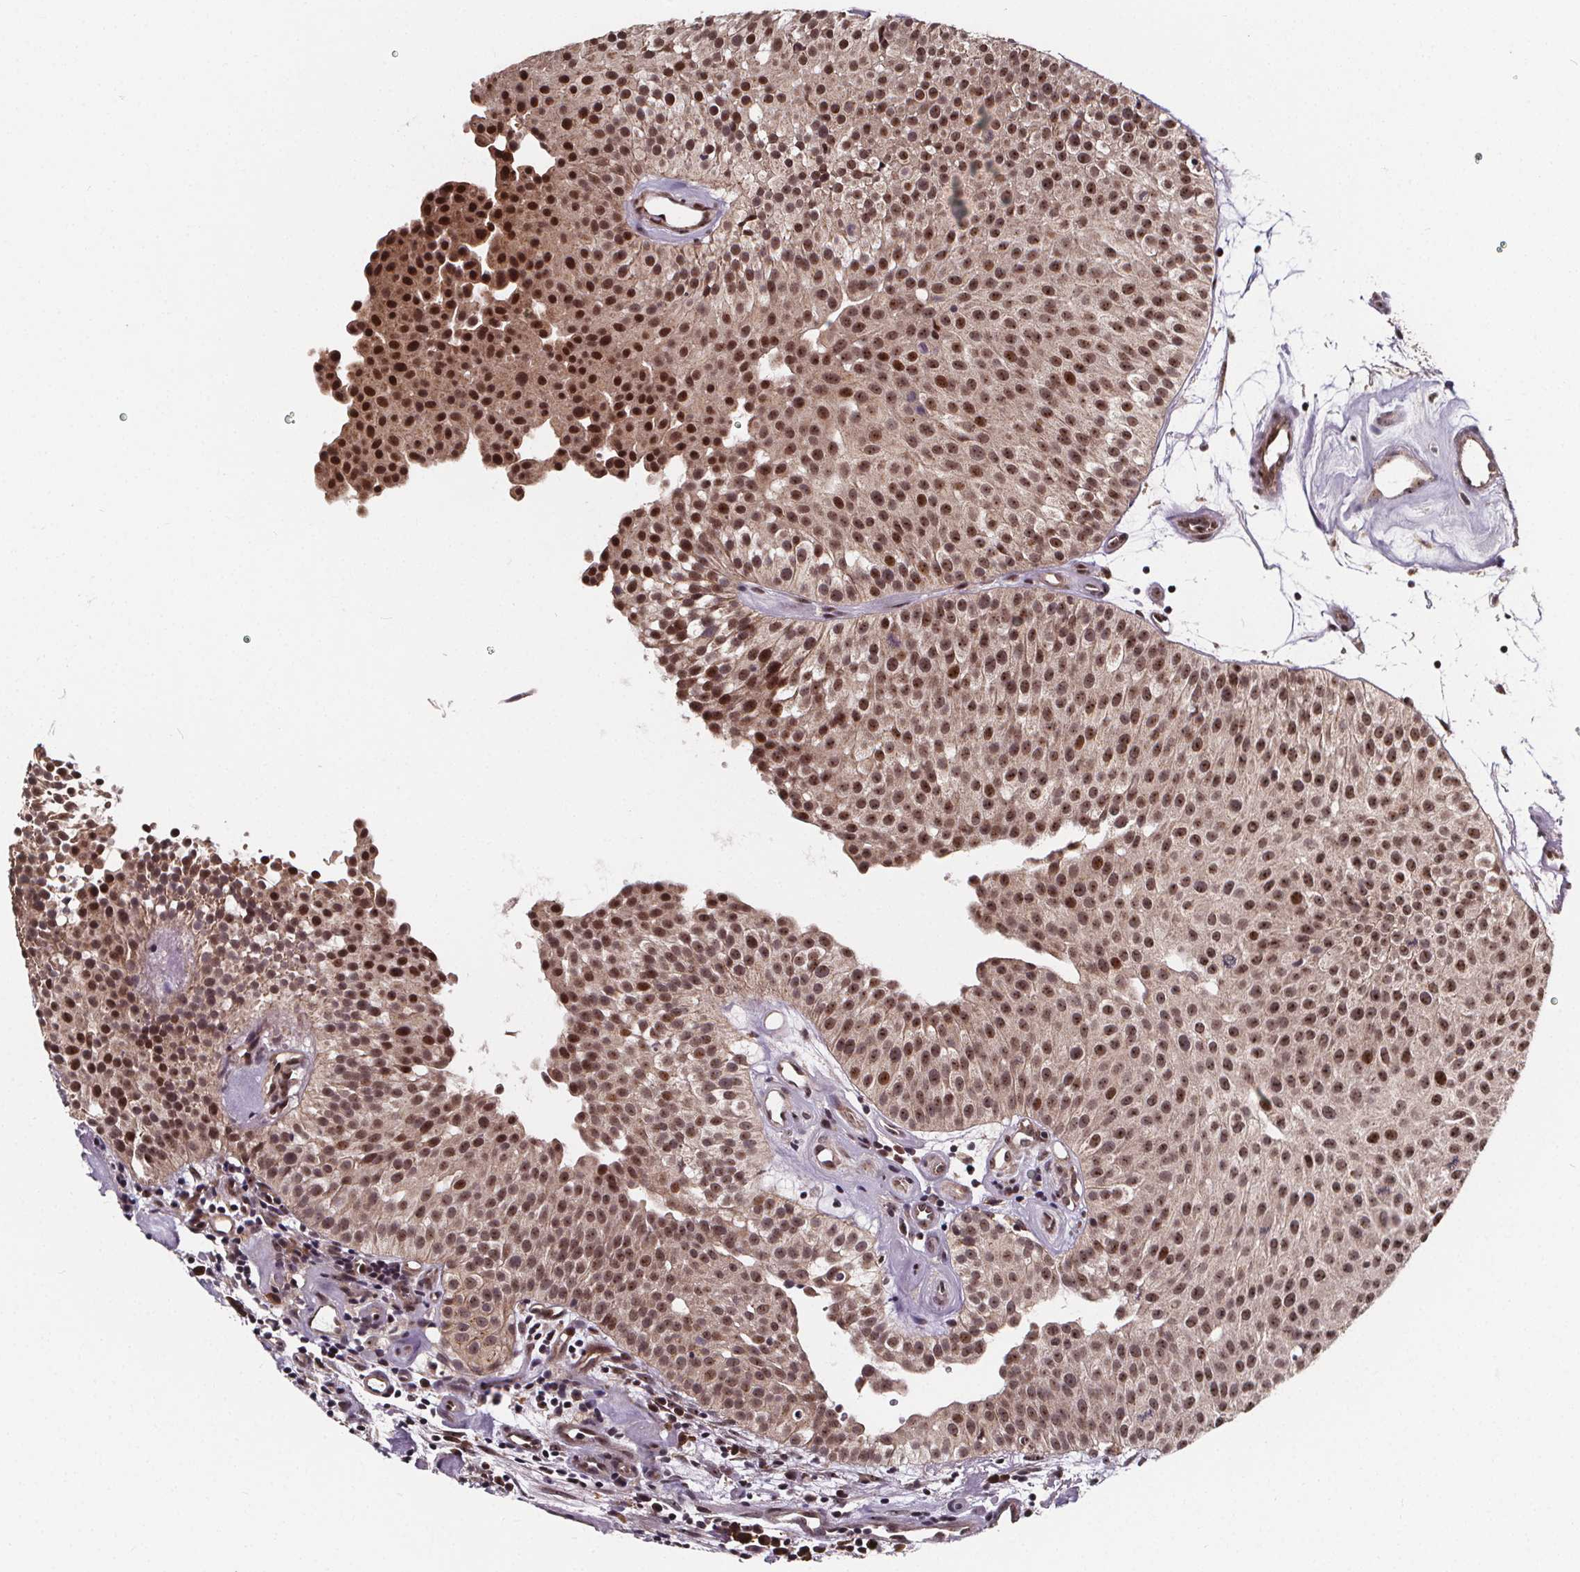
{"staining": {"intensity": "moderate", "quantity": ">75%", "location": "nuclear"}, "tissue": "urothelial cancer", "cell_type": "Tumor cells", "image_type": "cancer", "snomed": [{"axis": "morphology", "description": "Urothelial carcinoma, Low grade"}, {"axis": "topography", "description": "Urinary bladder"}], "caption": "Immunohistochemistry (DAB (3,3'-diaminobenzidine)) staining of urothelial carcinoma (low-grade) displays moderate nuclear protein staining in about >75% of tumor cells.", "gene": "DDIT3", "patient": {"sex": "female", "age": 87}}